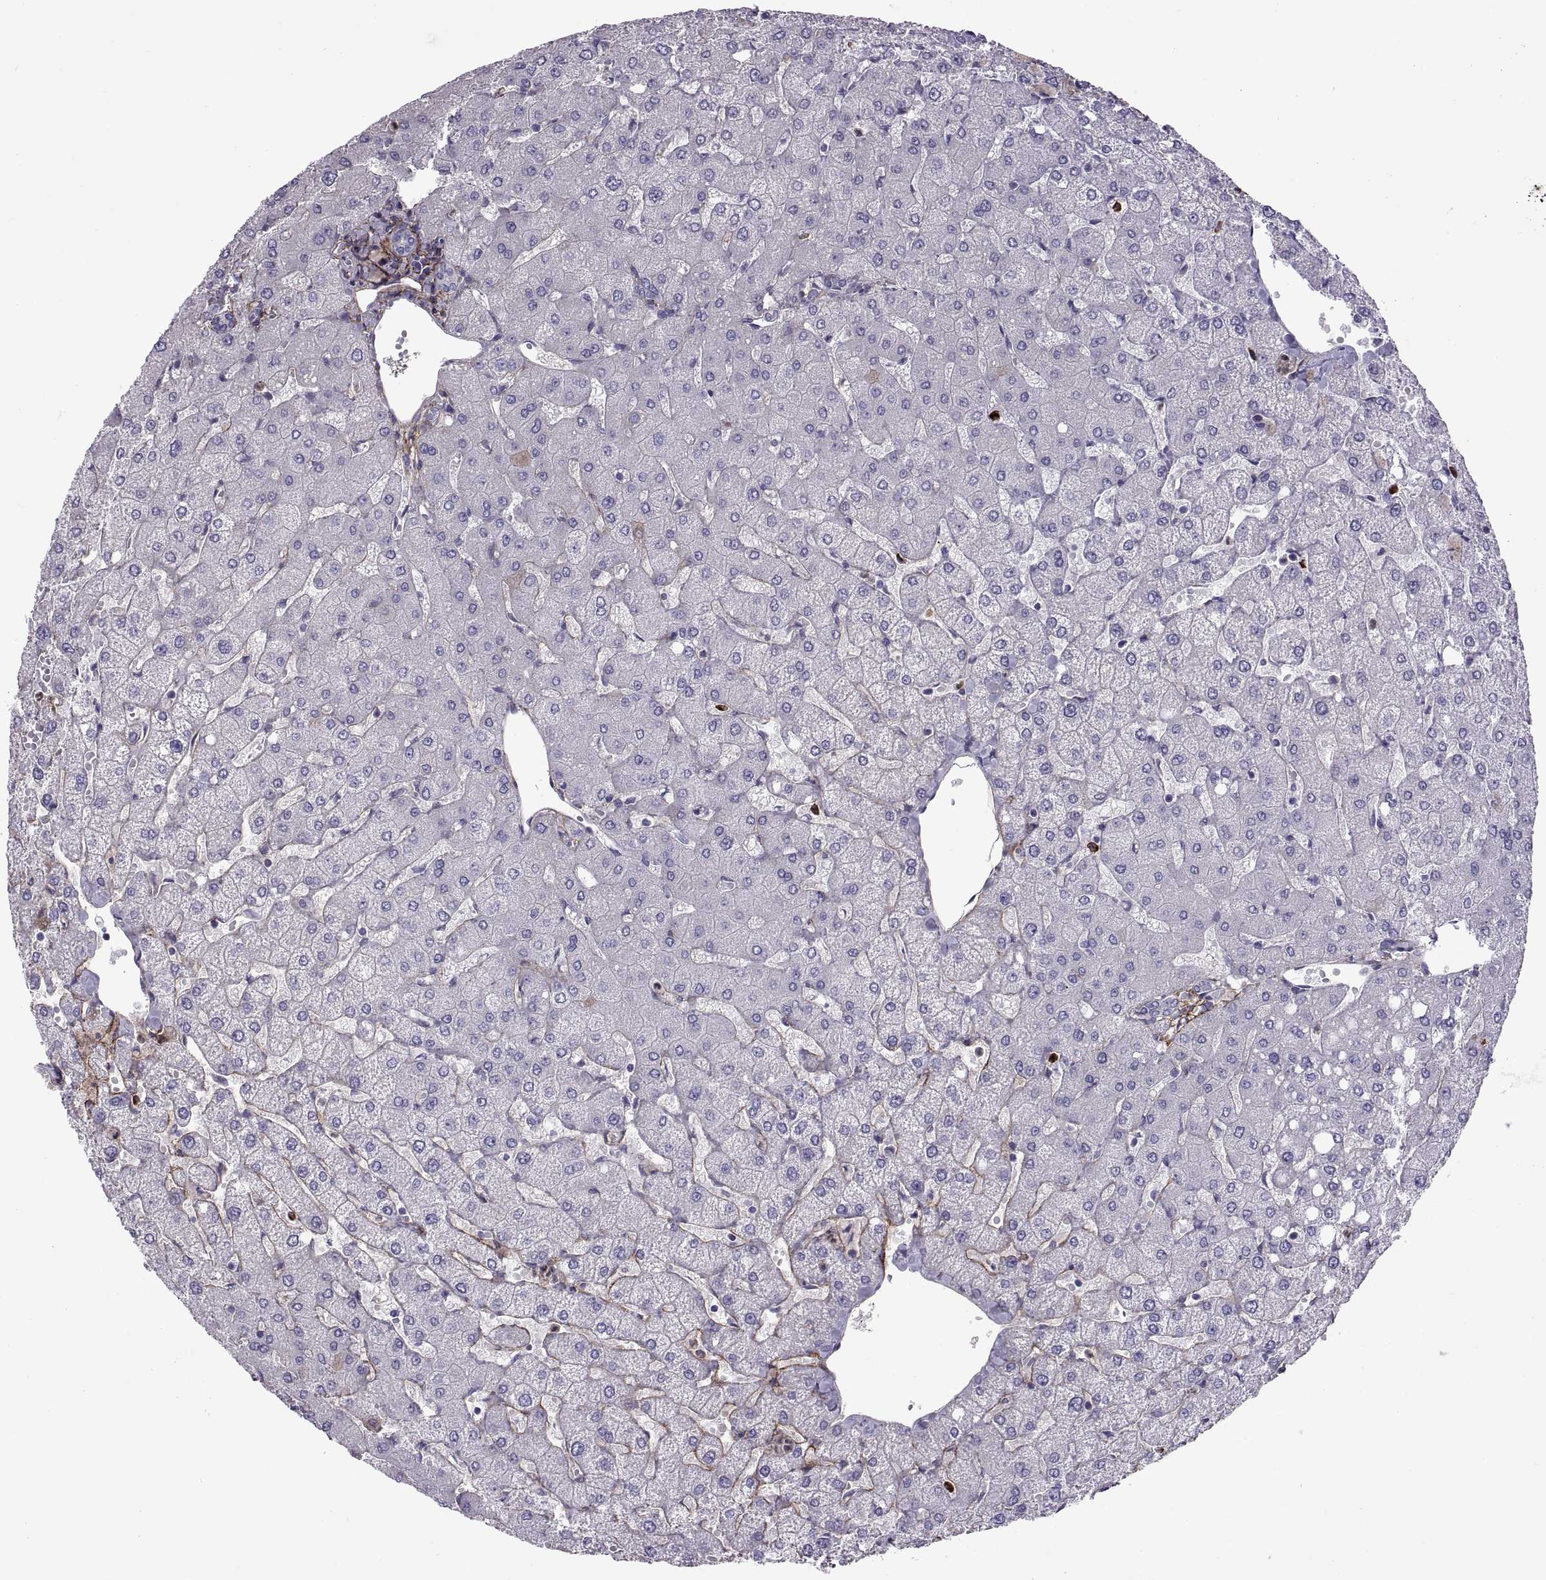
{"staining": {"intensity": "negative", "quantity": "none", "location": "none"}, "tissue": "liver", "cell_type": "Cholangiocytes", "image_type": "normal", "snomed": [{"axis": "morphology", "description": "Normal tissue, NOS"}, {"axis": "topography", "description": "Liver"}], "caption": "Immunohistochemistry photomicrograph of unremarkable liver: liver stained with DAB (3,3'-diaminobenzidine) shows no significant protein staining in cholangiocytes. The staining was performed using DAB to visualize the protein expression in brown, while the nuclei were stained in blue with hematoxylin (Magnification: 20x).", "gene": "EMILIN2", "patient": {"sex": "female", "age": 54}}